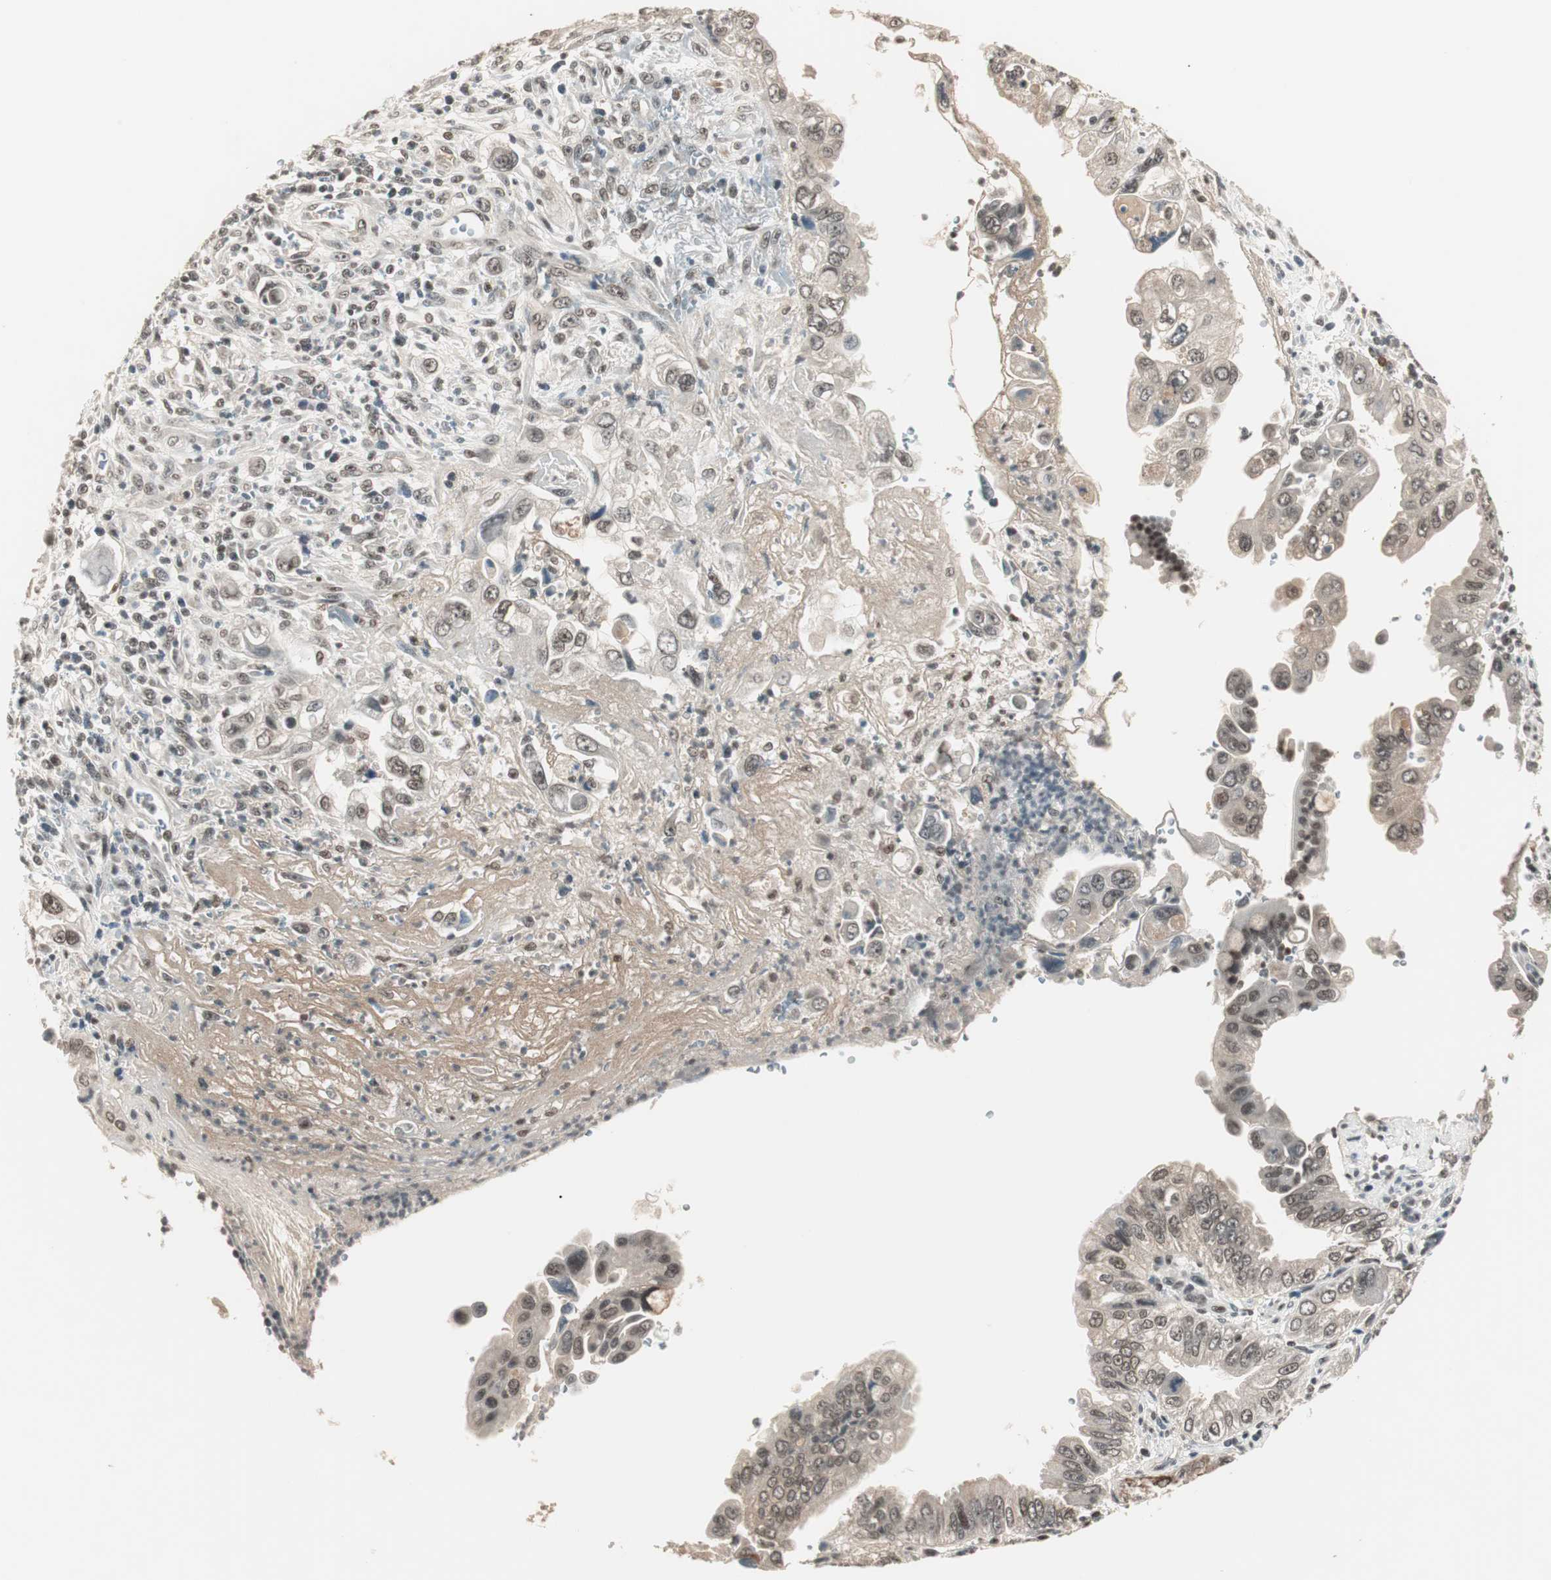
{"staining": {"intensity": "moderate", "quantity": ">75%", "location": "cytoplasmic/membranous"}, "tissue": "pancreatic cancer", "cell_type": "Tumor cells", "image_type": "cancer", "snomed": [{"axis": "morphology", "description": "Normal tissue, NOS"}, {"axis": "topography", "description": "Lymph node"}], "caption": "Pancreatic cancer was stained to show a protein in brown. There is medium levels of moderate cytoplasmic/membranous staining in approximately >75% of tumor cells.", "gene": "NFRKB", "patient": {"sex": "male", "age": 50}}